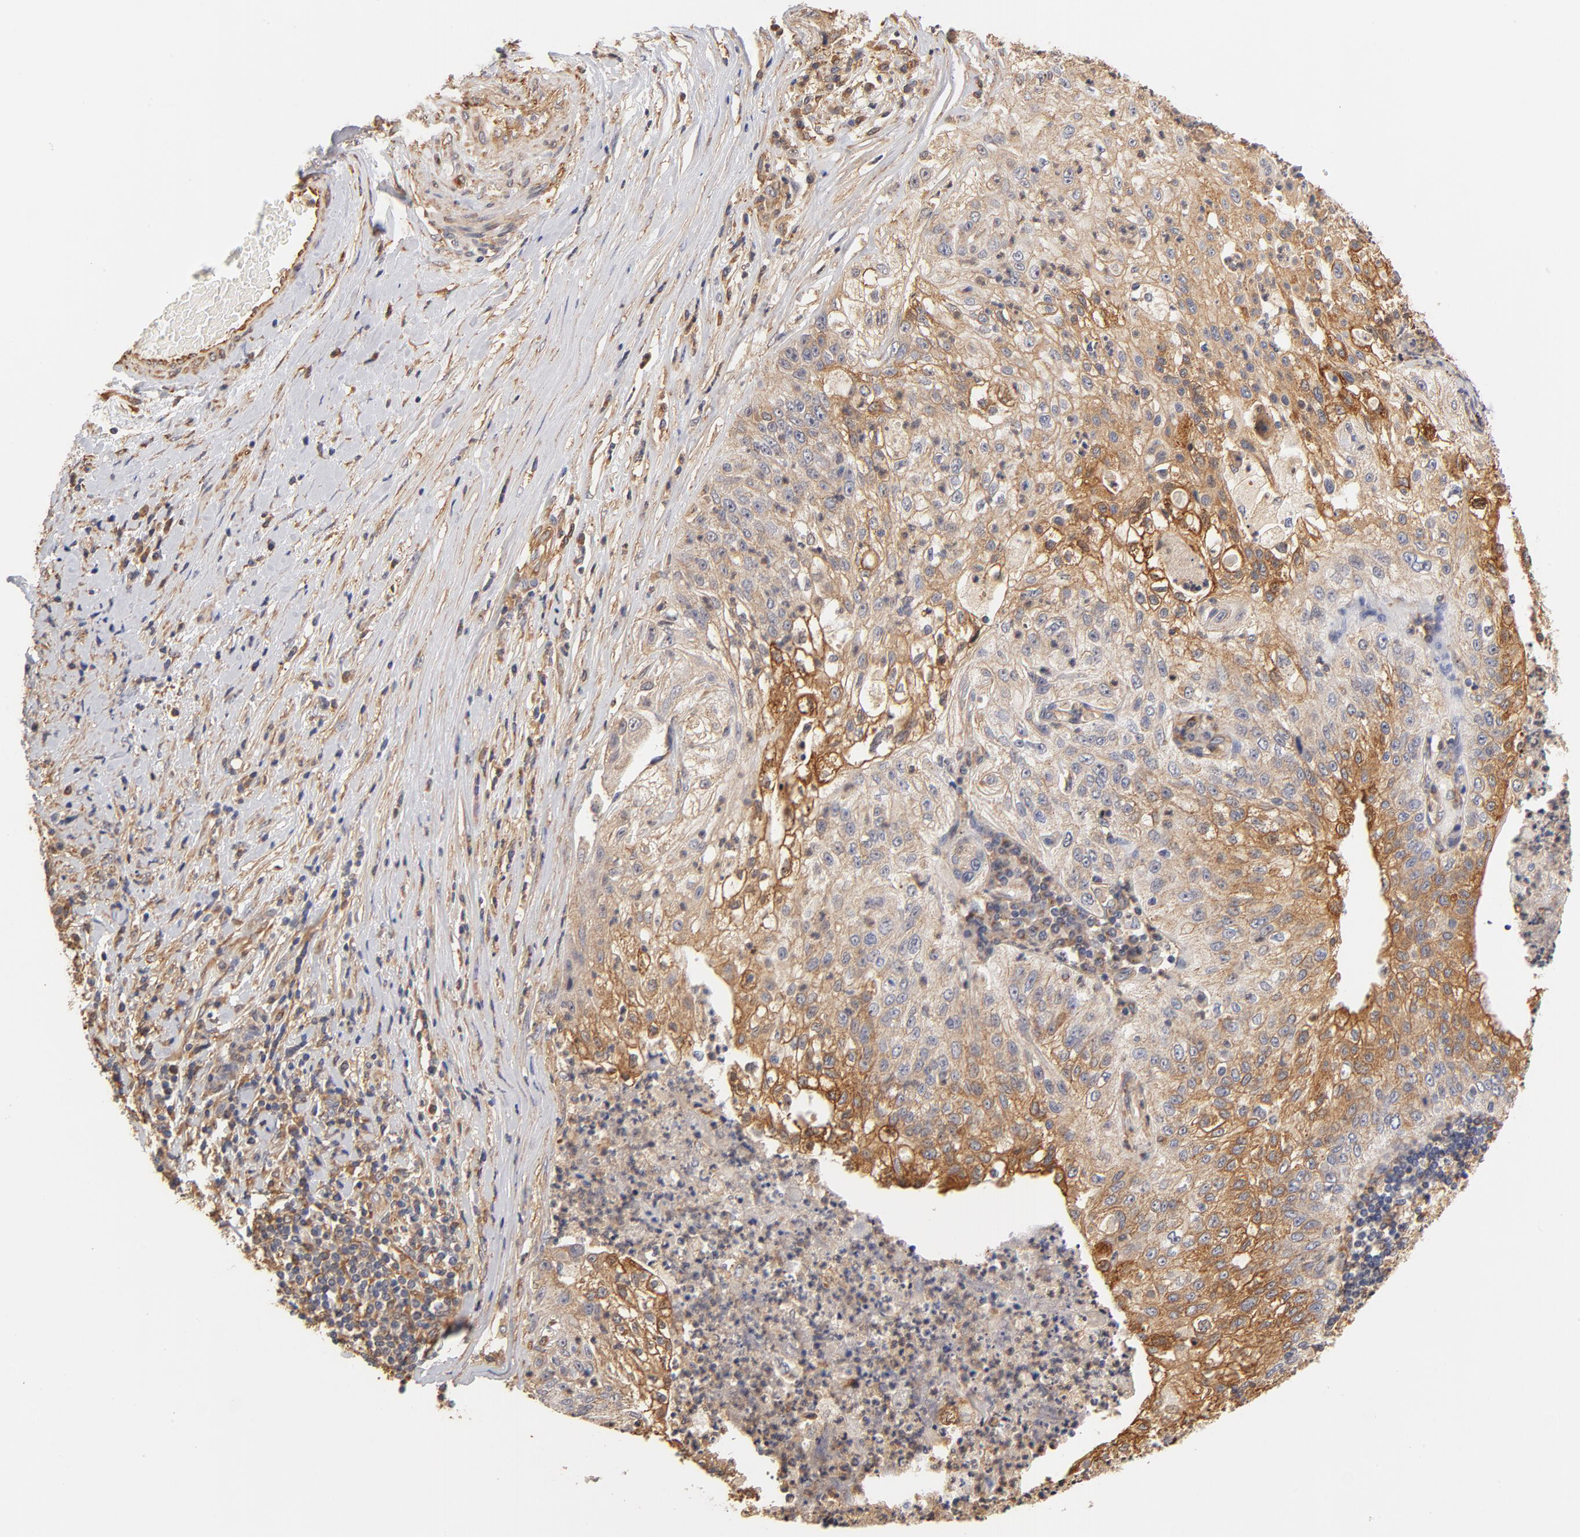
{"staining": {"intensity": "moderate", "quantity": "25%-75%", "location": "cytoplasmic/membranous"}, "tissue": "lung cancer", "cell_type": "Tumor cells", "image_type": "cancer", "snomed": [{"axis": "morphology", "description": "Inflammation, NOS"}, {"axis": "morphology", "description": "Squamous cell carcinoma, NOS"}, {"axis": "topography", "description": "Lymph node"}, {"axis": "topography", "description": "Soft tissue"}, {"axis": "topography", "description": "Lung"}], "caption": "This is an image of immunohistochemistry (IHC) staining of lung squamous cell carcinoma, which shows moderate expression in the cytoplasmic/membranous of tumor cells.", "gene": "FCMR", "patient": {"sex": "male", "age": 66}}